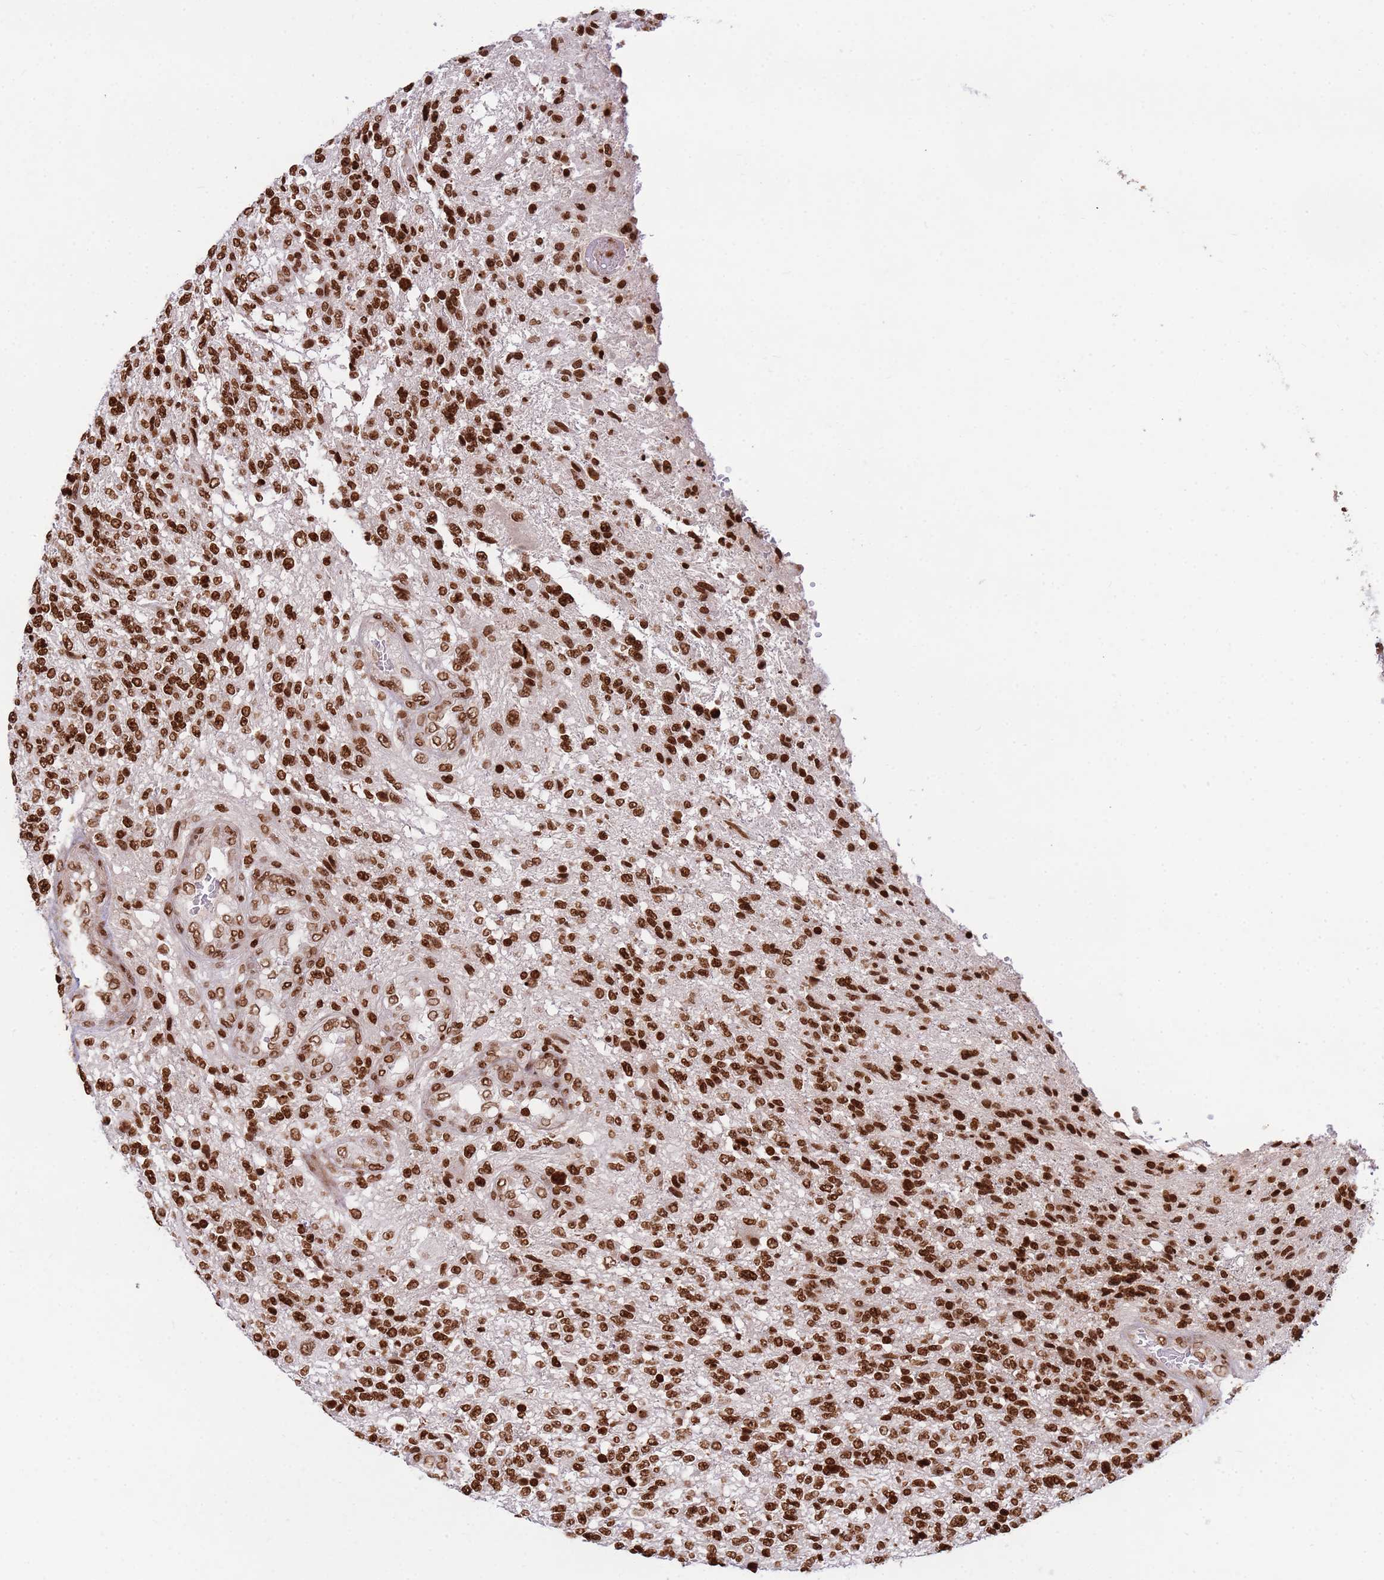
{"staining": {"intensity": "strong", "quantity": ">75%", "location": "nuclear"}, "tissue": "glioma", "cell_type": "Tumor cells", "image_type": "cancer", "snomed": [{"axis": "morphology", "description": "Glioma, malignant, High grade"}, {"axis": "topography", "description": "Brain"}], "caption": "Glioma was stained to show a protein in brown. There is high levels of strong nuclear positivity in about >75% of tumor cells. (DAB IHC with brightfield microscopy, high magnification).", "gene": "H3-3B", "patient": {"sex": "male", "age": 56}}